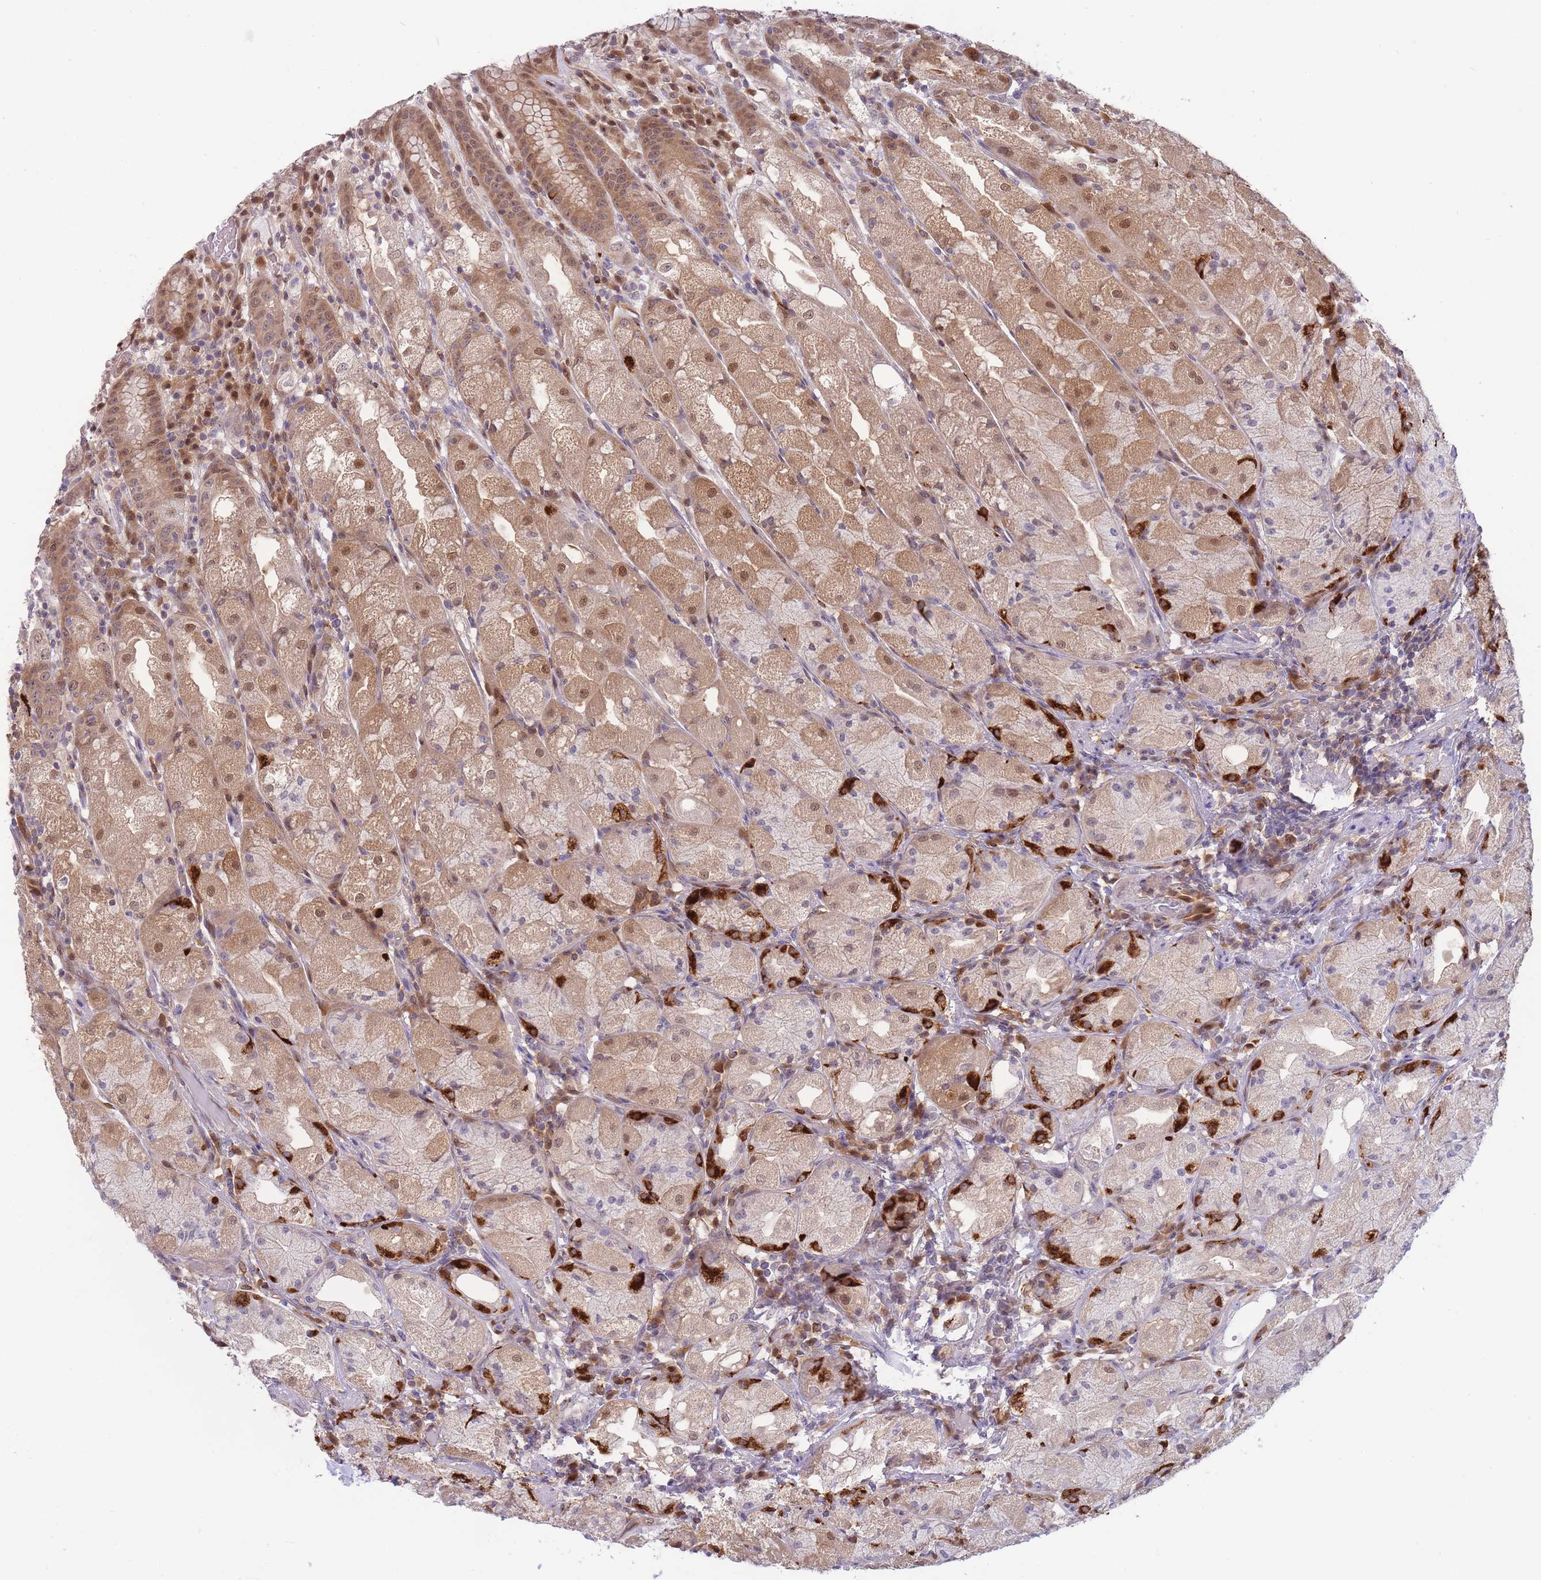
{"staining": {"intensity": "moderate", "quantity": ">75%", "location": "cytoplasmic/membranous,nuclear"}, "tissue": "stomach", "cell_type": "Glandular cells", "image_type": "normal", "snomed": [{"axis": "morphology", "description": "Normal tissue, NOS"}, {"axis": "topography", "description": "Stomach, upper"}], "caption": "A micrograph of human stomach stained for a protein reveals moderate cytoplasmic/membranous,nuclear brown staining in glandular cells.", "gene": "NSFL1C", "patient": {"sex": "male", "age": 52}}